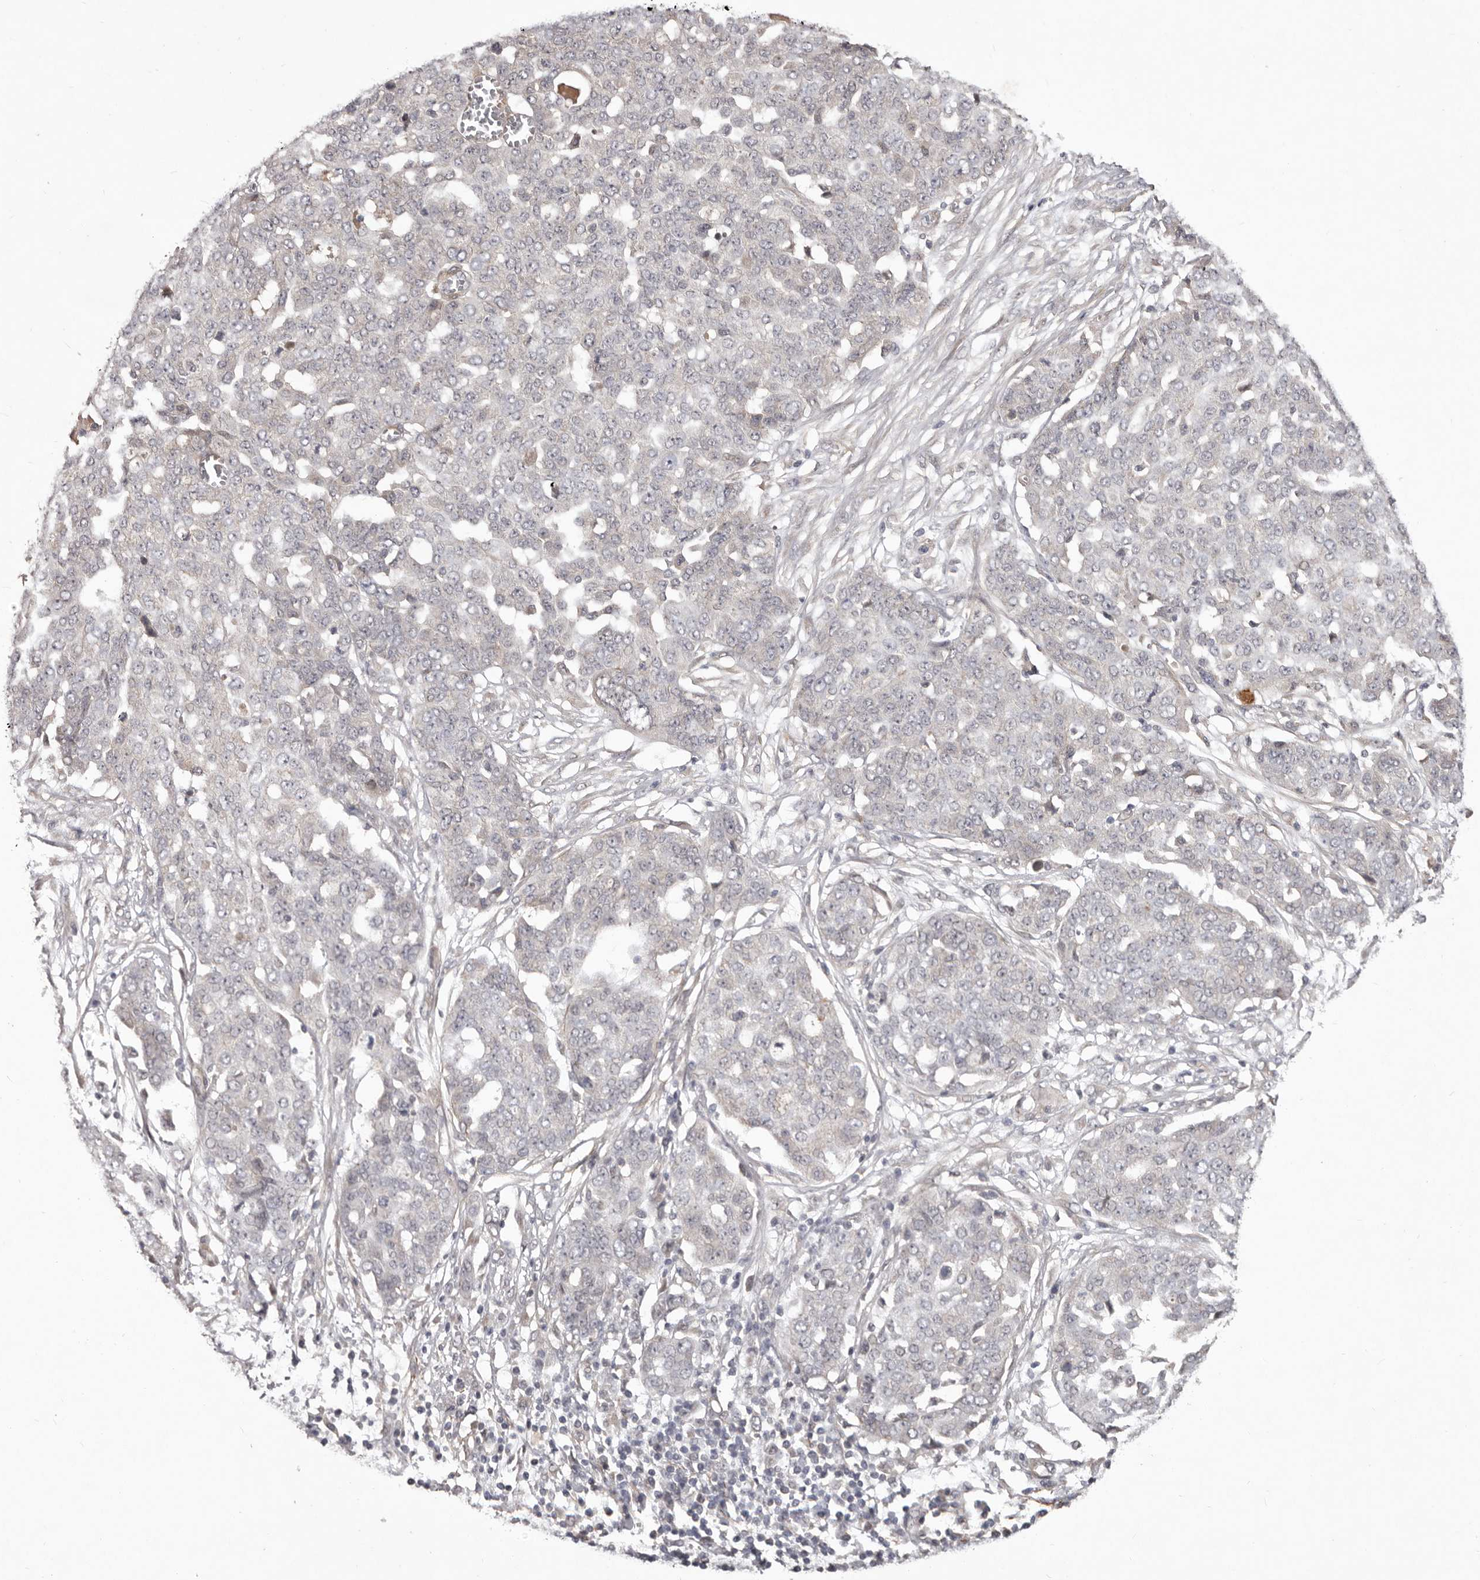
{"staining": {"intensity": "negative", "quantity": "none", "location": "none"}, "tissue": "ovarian cancer", "cell_type": "Tumor cells", "image_type": "cancer", "snomed": [{"axis": "morphology", "description": "Cystadenocarcinoma, serous, NOS"}, {"axis": "topography", "description": "Soft tissue"}, {"axis": "topography", "description": "Ovary"}], "caption": "Immunohistochemistry micrograph of neoplastic tissue: ovarian cancer (serous cystadenocarcinoma) stained with DAB (3,3'-diaminobenzidine) reveals no significant protein positivity in tumor cells. The staining is performed using DAB brown chromogen with nuclei counter-stained in using hematoxylin.", "gene": "HBS1L", "patient": {"sex": "female", "age": 57}}